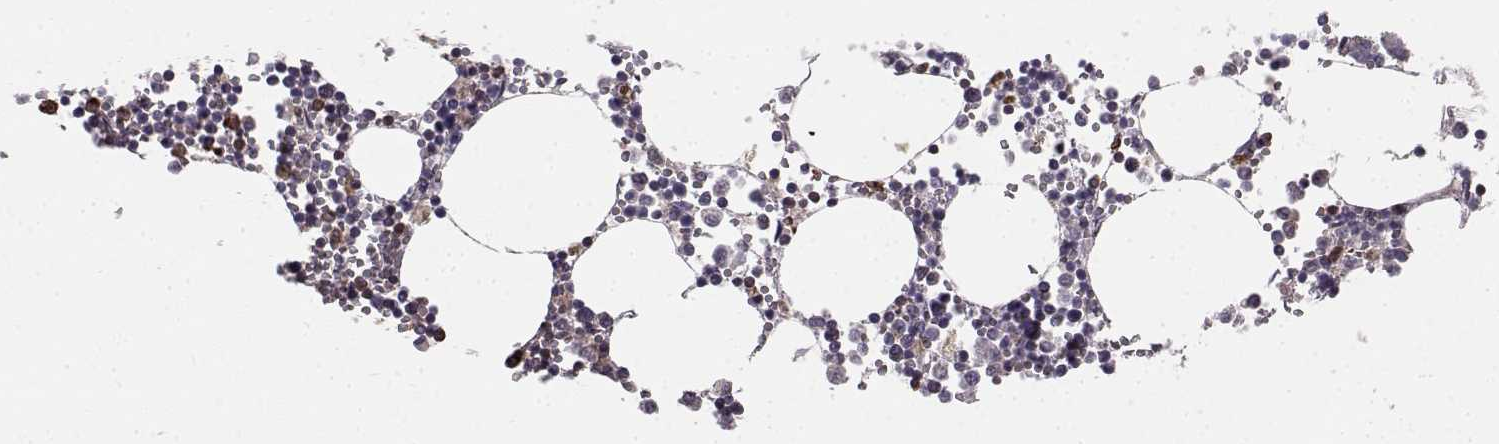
{"staining": {"intensity": "moderate", "quantity": "<25%", "location": "cytoplasmic/membranous"}, "tissue": "bone marrow", "cell_type": "Hematopoietic cells", "image_type": "normal", "snomed": [{"axis": "morphology", "description": "Normal tissue, NOS"}, {"axis": "topography", "description": "Bone marrow"}], "caption": "High-power microscopy captured an immunohistochemistry micrograph of normal bone marrow, revealing moderate cytoplasmic/membranous positivity in about <25% of hematopoietic cells. Immunohistochemistry (ihc) stains the protein in brown and the nuclei are stained blue.", "gene": "SPAG17", "patient": {"sex": "male", "age": 54}}